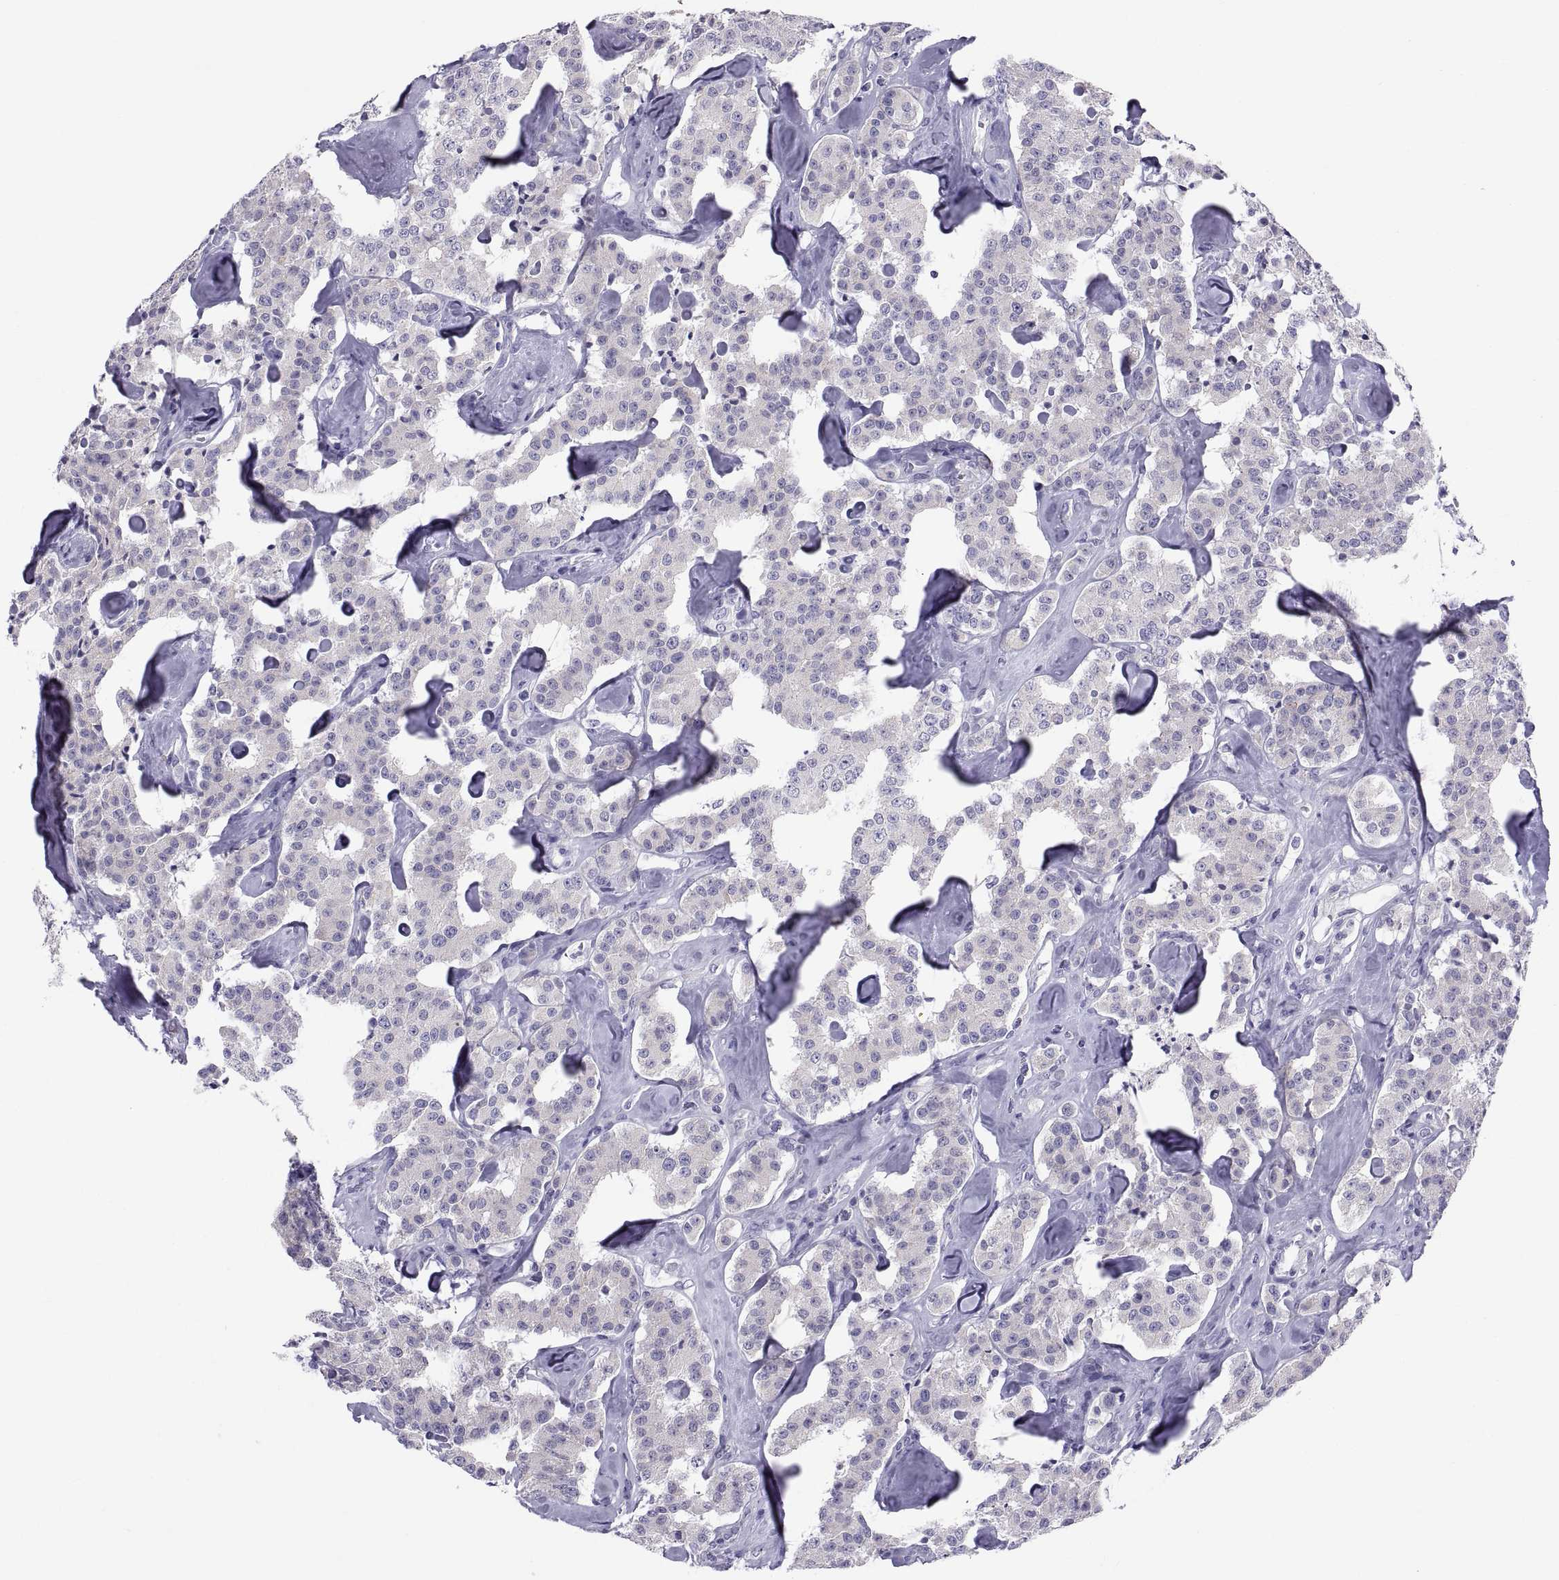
{"staining": {"intensity": "negative", "quantity": "none", "location": "none"}, "tissue": "carcinoid", "cell_type": "Tumor cells", "image_type": "cancer", "snomed": [{"axis": "morphology", "description": "Carcinoid, malignant, NOS"}, {"axis": "topography", "description": "Pancreas"}], "caption": "Protein analysis of malignant carcinoid reveals no significant positivity in tumor cells. (Stains: DAB IHC with hematoxylin counter stain, Microscopy: brightfield microscopy at high magnification).", "gene": "RNASE12", "patient": {"sex": "male", "age": 41}}